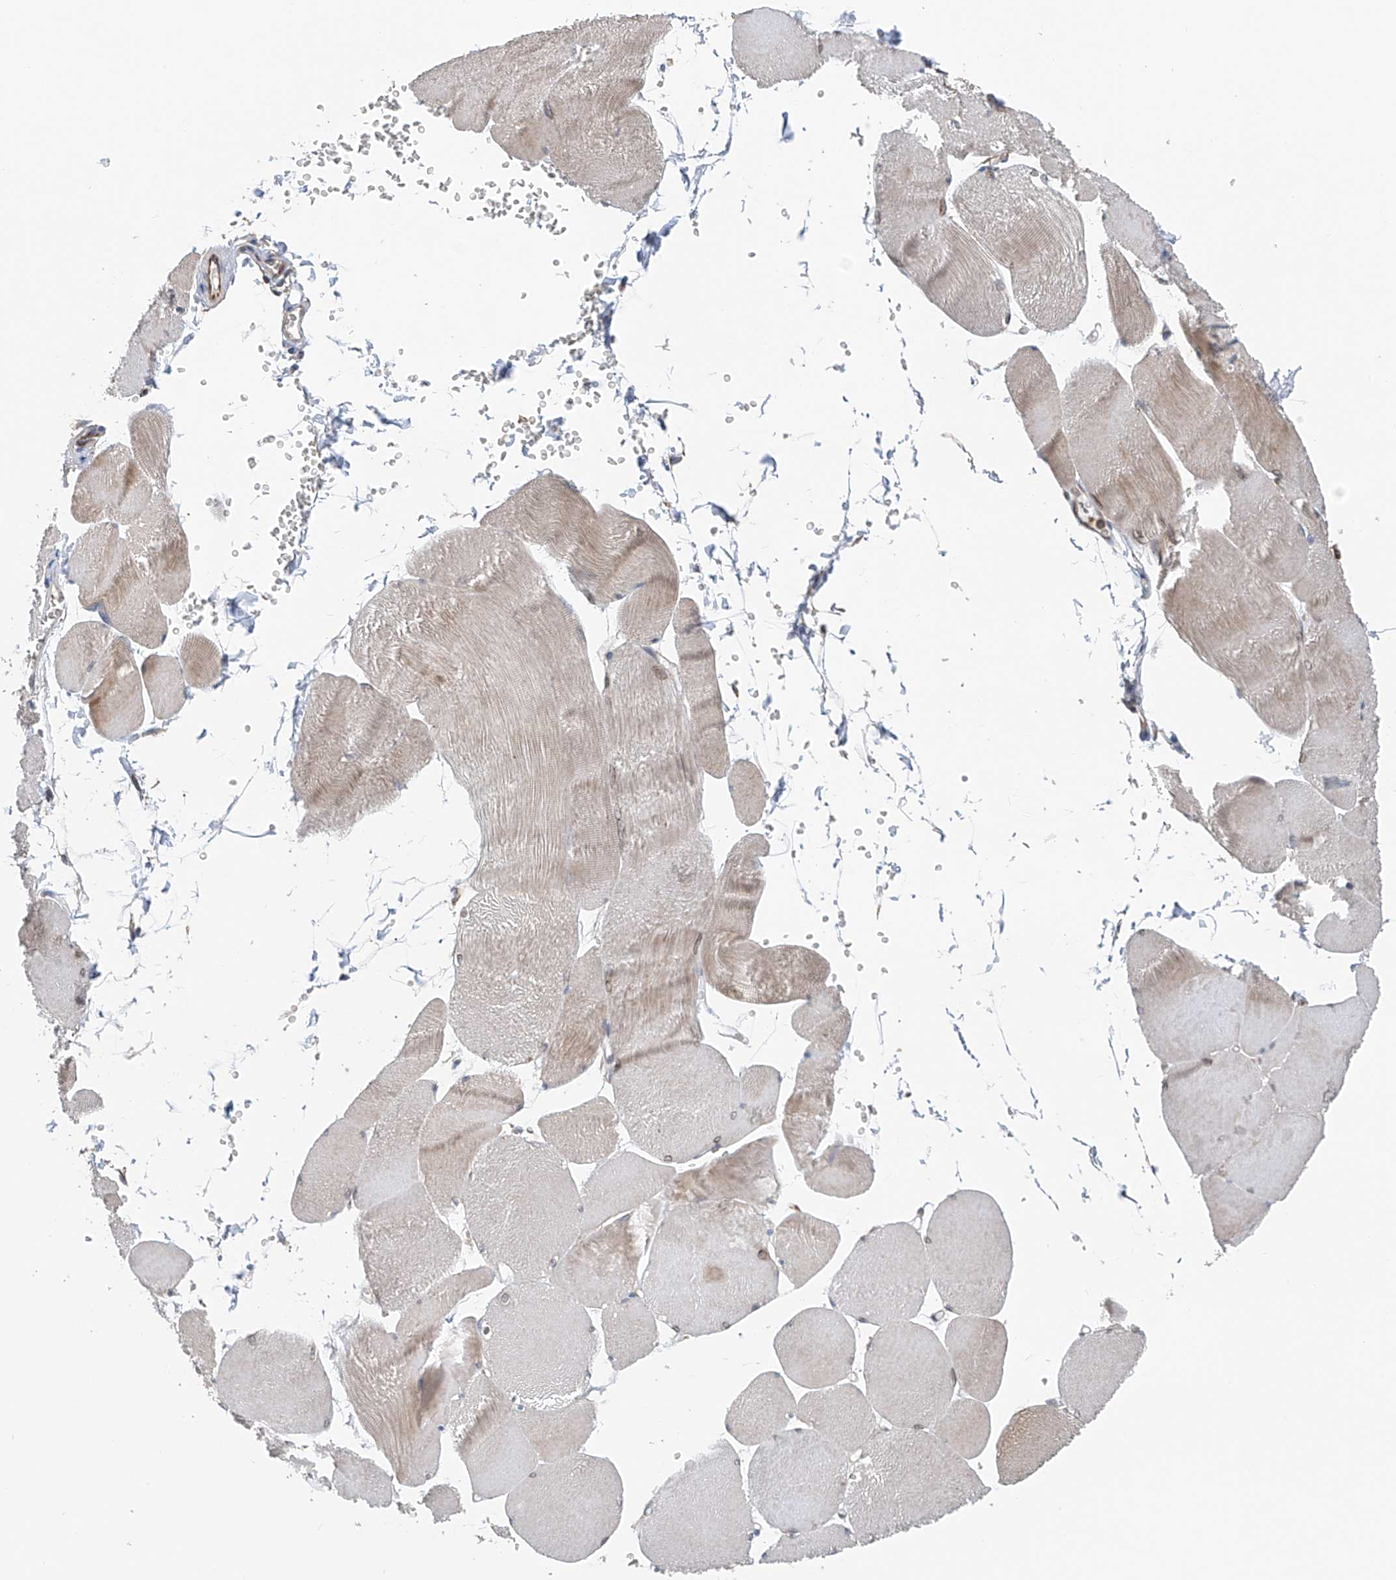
{"staining": {"intensity": "weak", "quantity": "<25%", "location": "cytoplasmic/membranous"}, "tissue": "skeletal muscle", "cell_type": "Myocytes", "image_type": "normal", "snomed": [{"axis": "morphology", "description": "Normal tissue, NOS"}, {"axis": "morphology", "description": "Basal cell carcinoma"}, {"axis": "topography", "description": "Skeletal muscle"}], "caption": "DAB (3,3'-diaminobenzidine) immunohistochemical staining of unremarkable skeletal muscle shows no significant expression in myocytes.", "gene": "CHPF", "patient": {"sex": "female", "age": 64}}